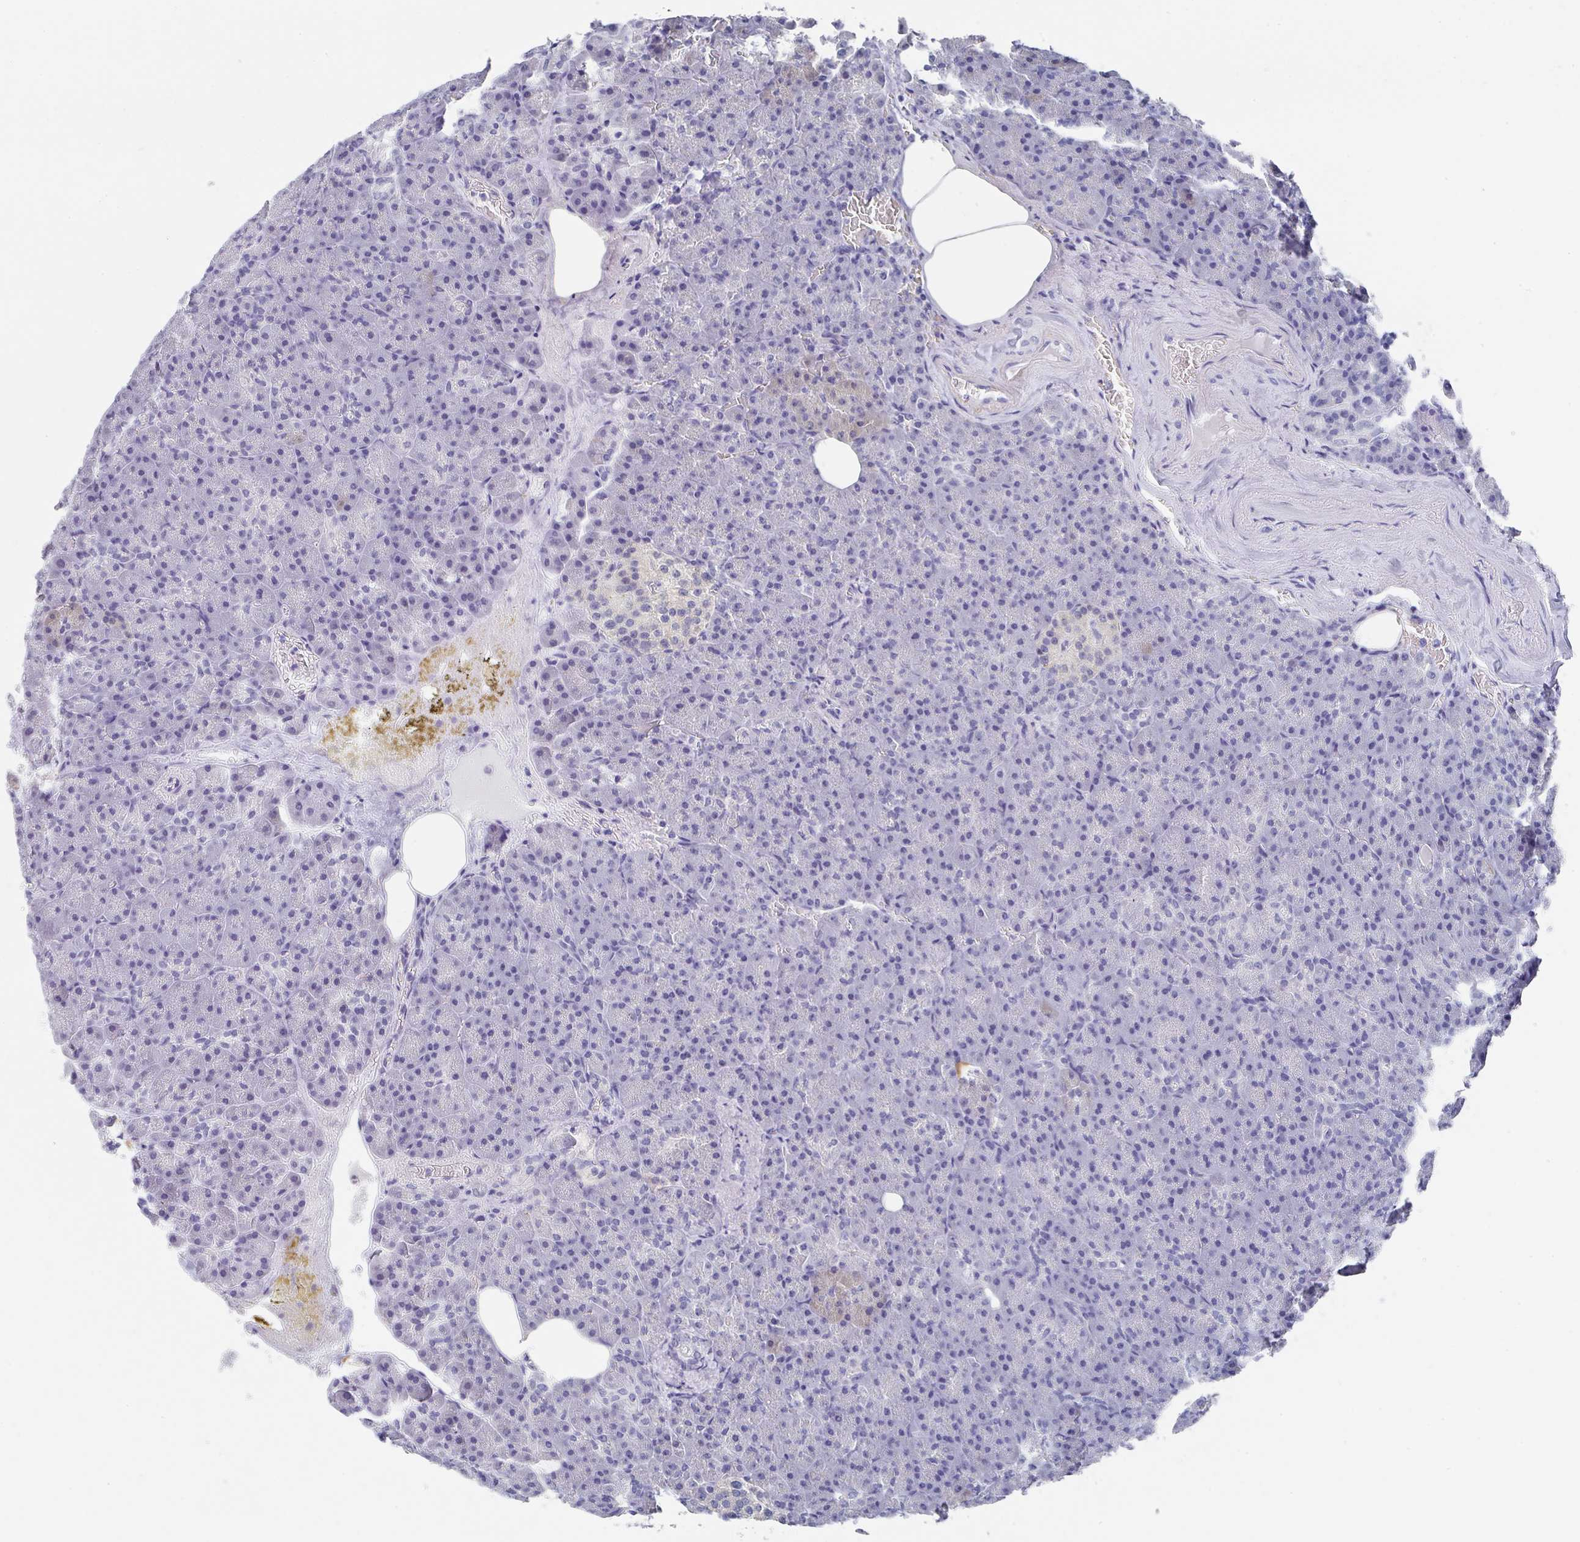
{"staining": {"intensity": "negative", "quantity": "none", "location": "none"}, "tissue": "pancreas", "cell_type": "Exocrine glandular cells", "image_type": "normal", "snomed": [{"axis": "morphology", "description": "Normal tissue, NOS"}, {"axis": "topography", "description": "Pancreas"}], "caption": "The histopathology image exhibits no significant positivity in exocrine glandular cells of pancreas. (DAB IHC, high magnification).", "gene": "TNFRSF8", "patient": {"sex": "female", "age": 74}}